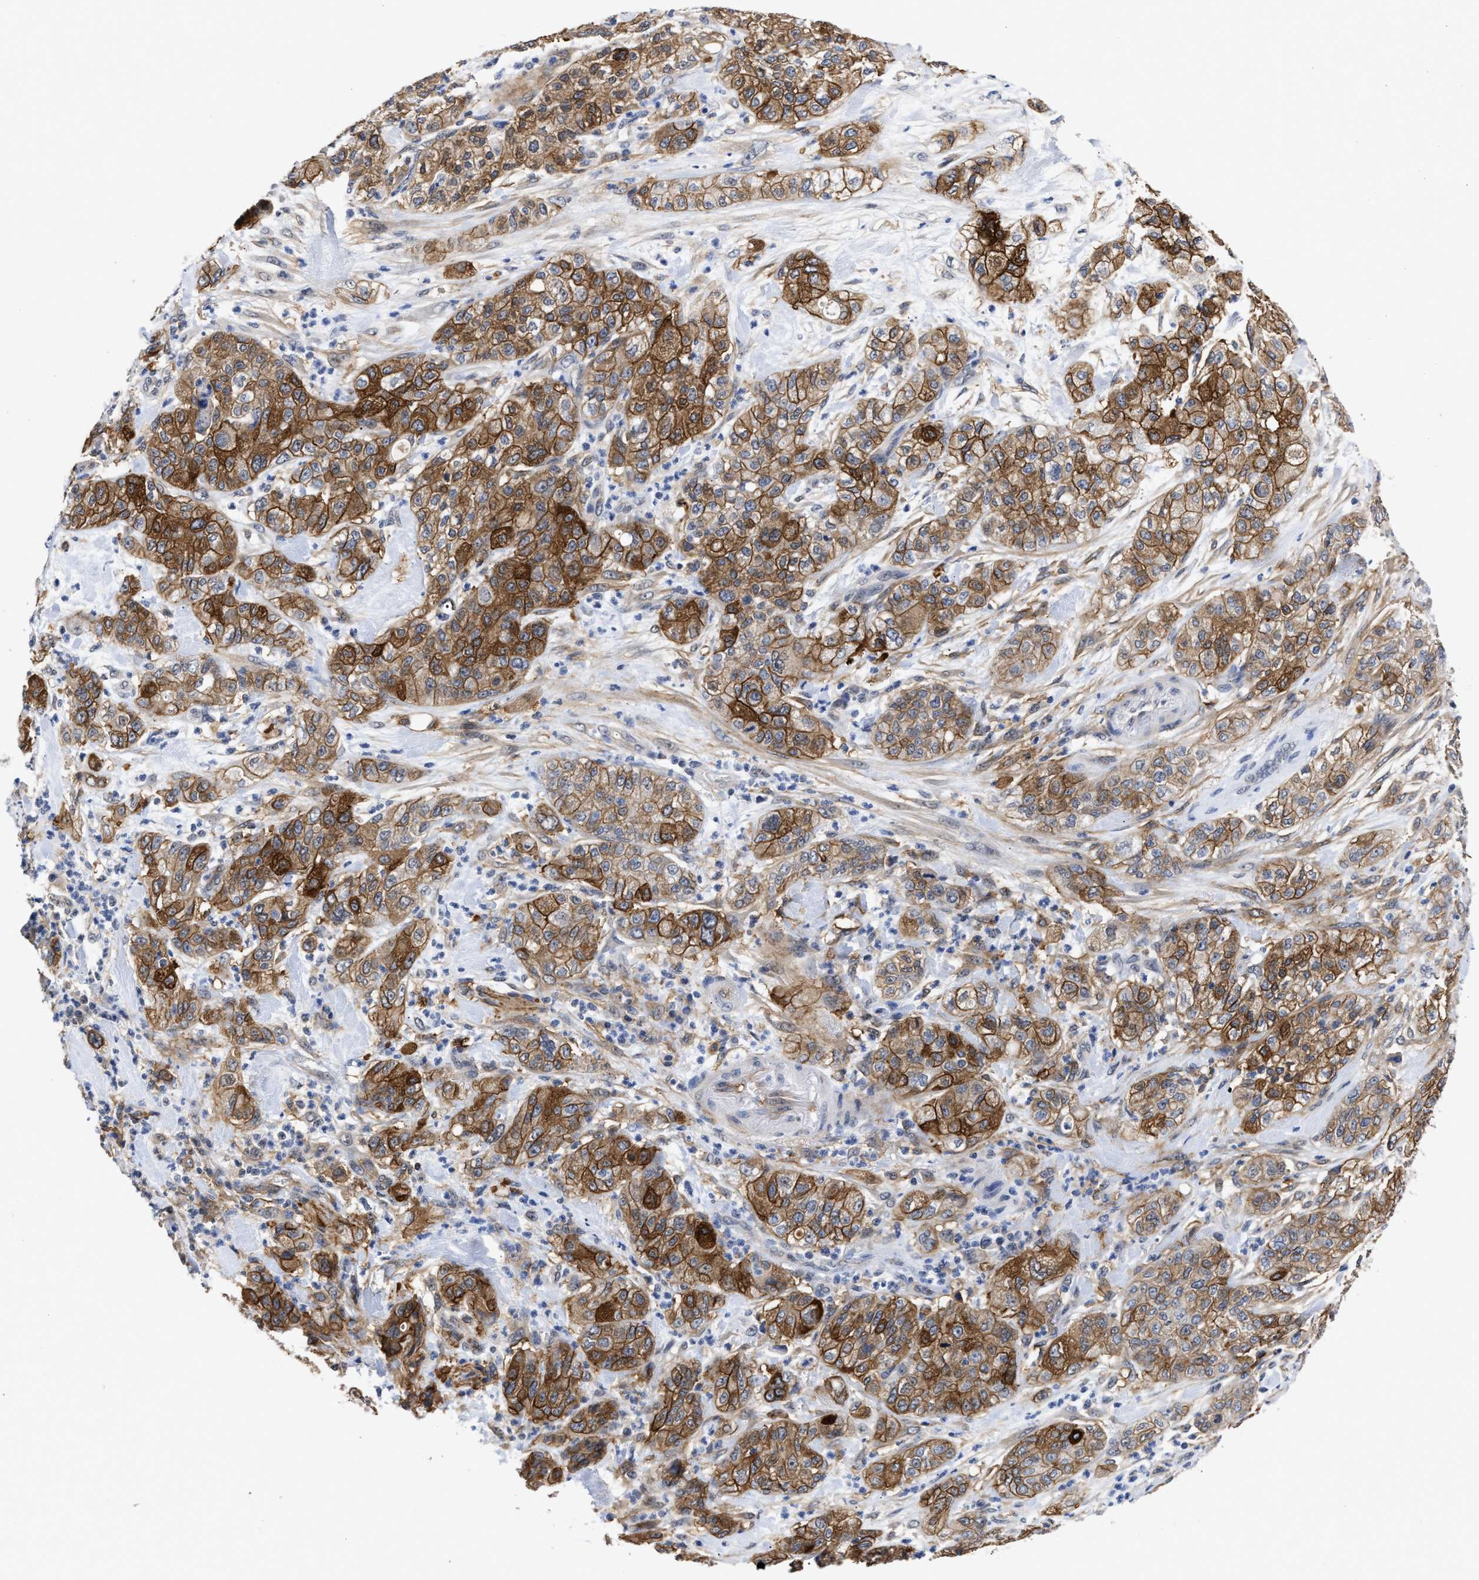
{"staining": {"intensity": "strong", "quantity": ">75%", "location": "cytoplasmic/membranous"}, "tissue": "pancreatic cancer", "cell_type": "Tumor cells", "image_type": "cancer", "snomed": [{"axis": "morphology", "description": "Adenocarcinoma, NOS"}, {"axis": "topography", "description": "Pancreas"}], "caption": "Strong cytoplasmic/membranous protein positivity is identified in about >75% of tumor cells in pancreatic cancer (adenocarcinoma). (DAB IHC, brown staining for protein, blue staining for nuclei).", "gene": "AHNAK2", "patient": {"sex": "female", "age": 78}}